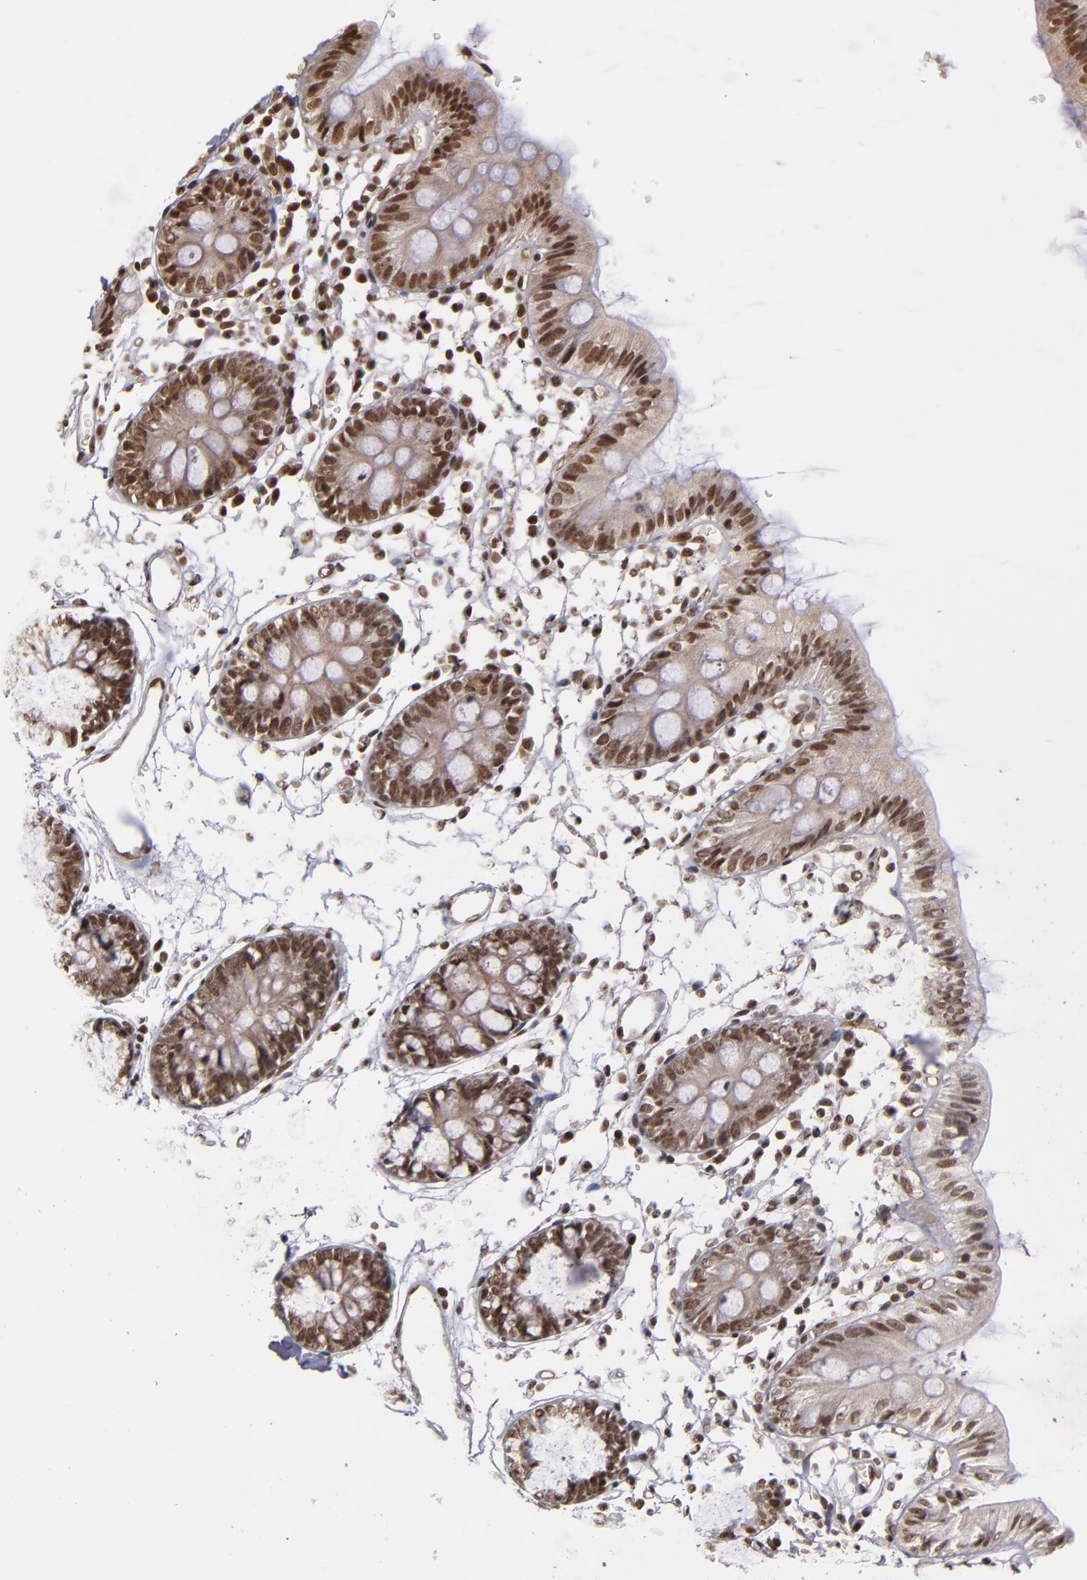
{"staining": {"intensity": "strong", "quantity": ">75%", "location": "nuclear"}, "tissue": "colon", "cell_type": "Endothelial cells", "image_type": "normal", "snomed": [{"axis": "morphology", "description": "Normal tissue, NOS"}, {"axis": "topography", "description": "Colon"}], "caption": "Colon was stained to show a protein in brown. There is high levels of strong nuclear positivity in approximately >75% of endothelial cells. The protein is stained brown, and the nuclei are stained in blue (DAB (3,3'-diaminobenzidine) IHC with brightfield microscopy, high magnification).", "gene": "ABL2", "patient": {"sex": "male", "age": 14}}